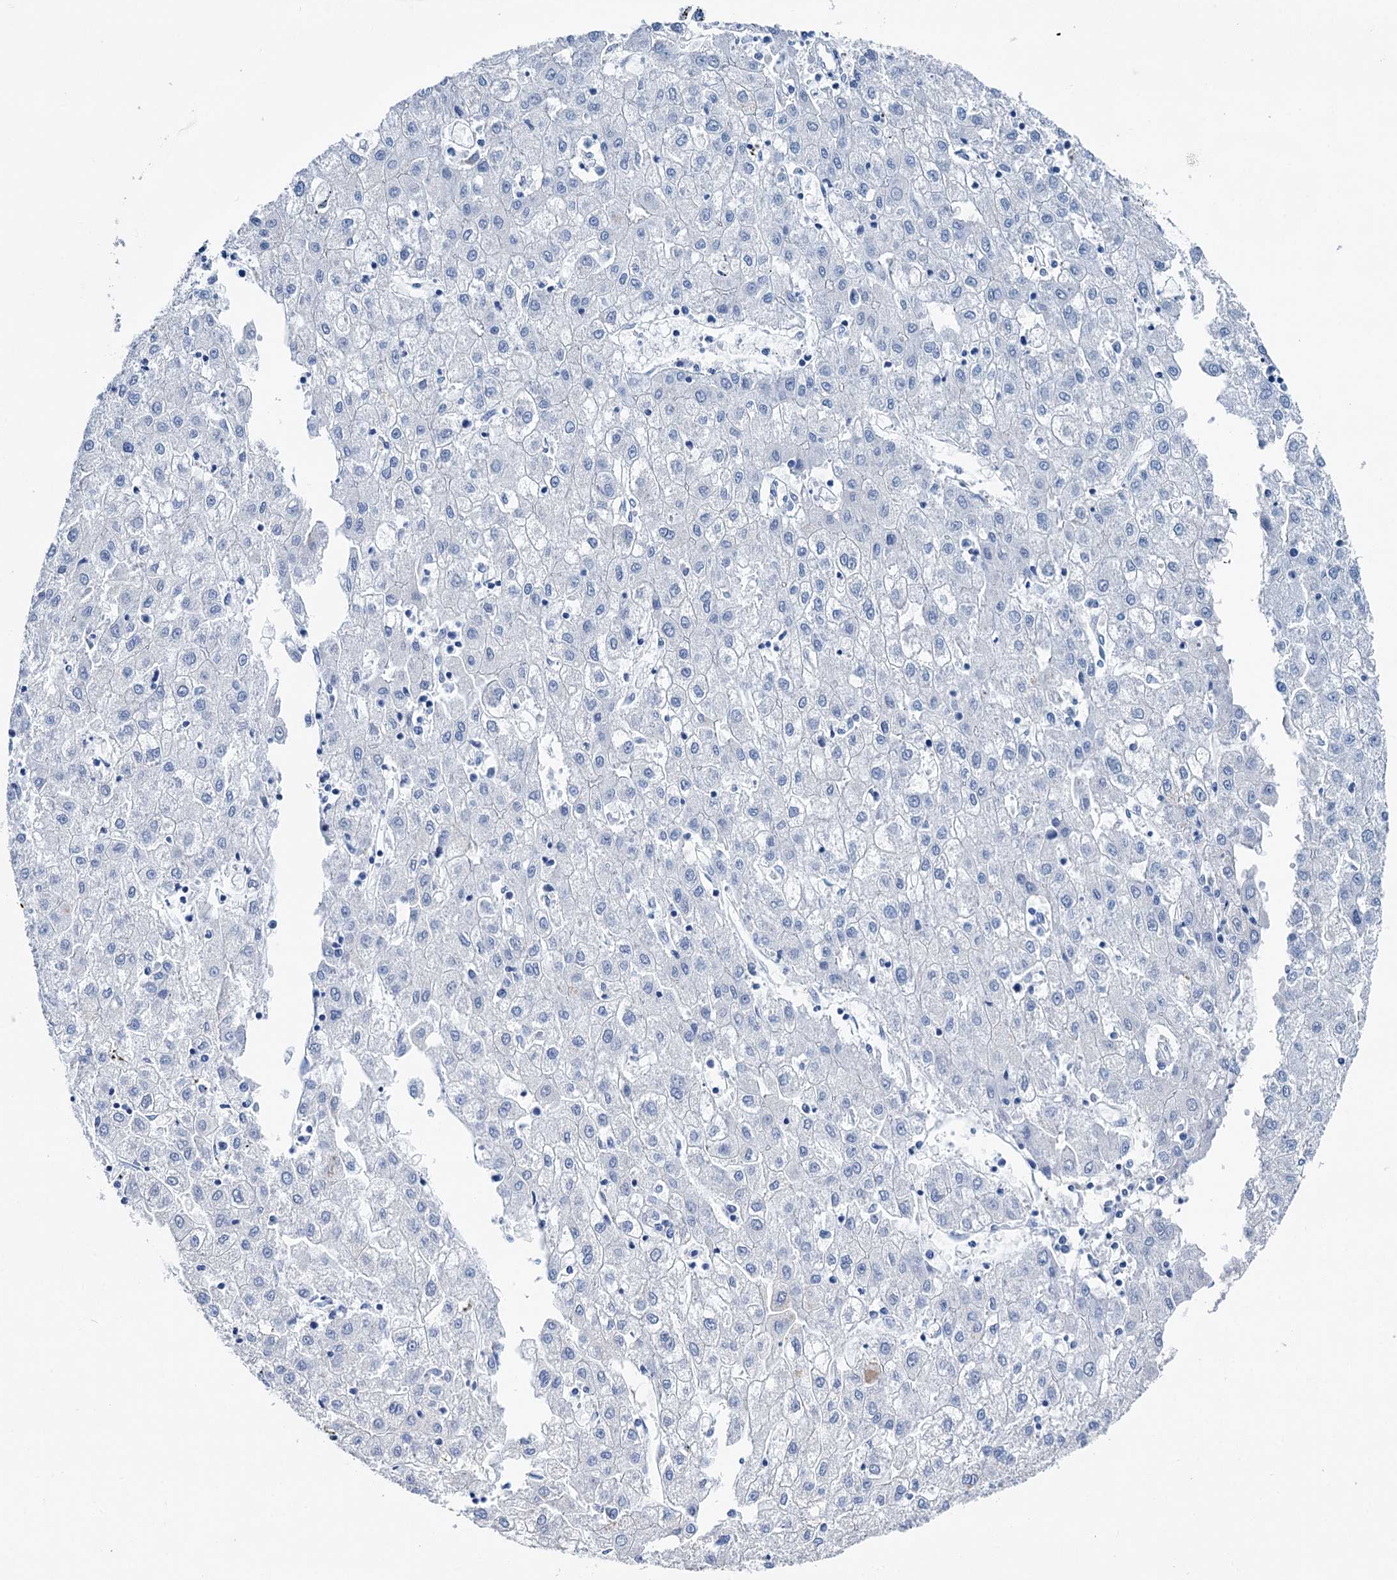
{"staining": {"intensity": "negative", "quantity": "none", "location": "none"}, "tissue": "liver cancer", "cell_type": "Tumor cells", "image_type": "cancer", "snomed": [{"axis": "morphology", "description": "Carcinoma, Hepatocellular, NOS"}, {"axis": "topography", "description": "Liver"}], "caption": "A histopathology image of liver cancer (hepatocellular carcinoma) stained for a protein demonstrates no brown staining in tumor cells. (DAB (3,3'-diaminobenzidine) immunohistochemistry visualized using brightfield microscopy, high magnification).", "gene": "BRINP1", "patient": {"sex": "male", "age": 72}}